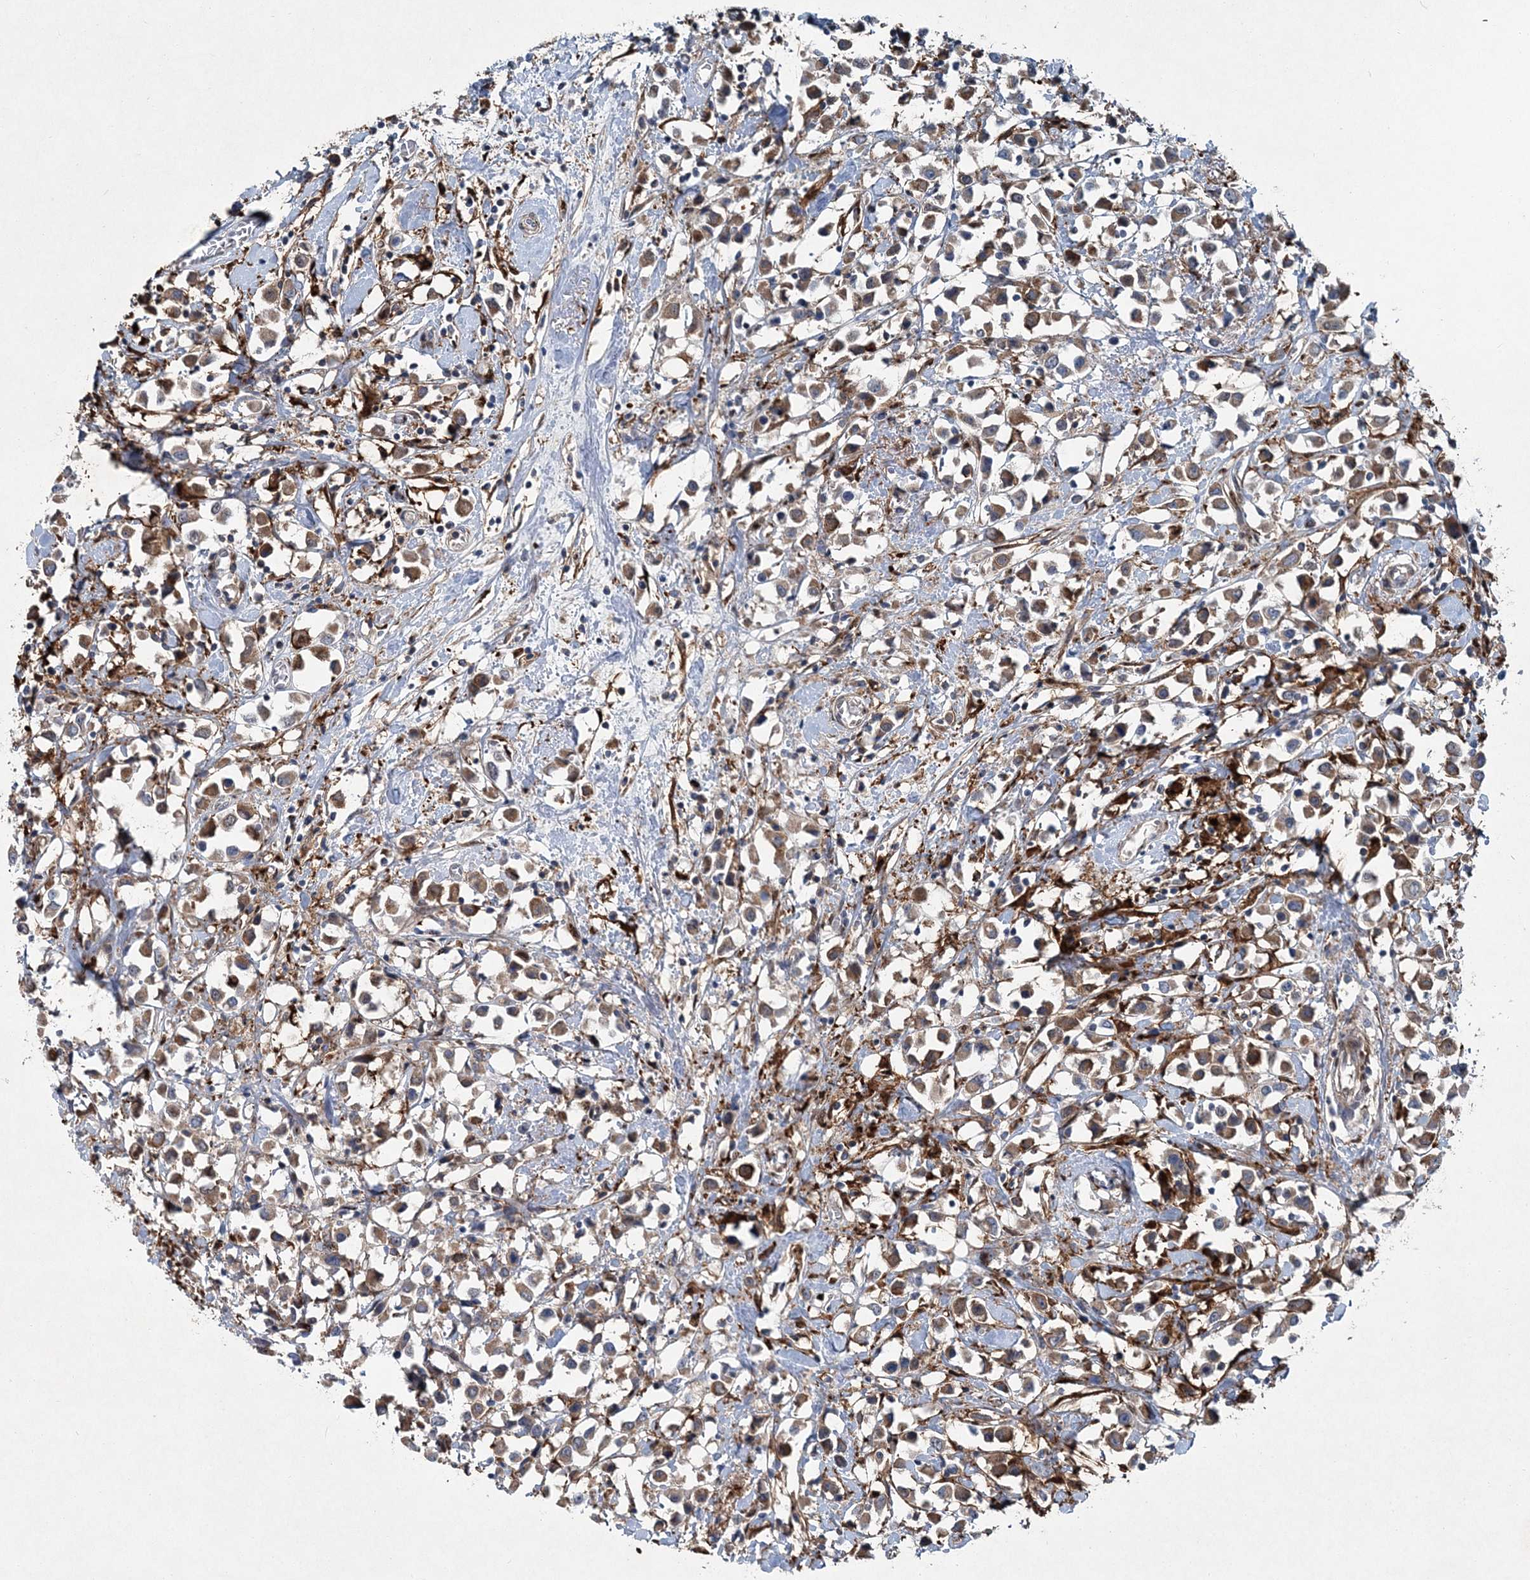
{"staining": {"intensity": "moderate", "quantity": ">75%", "location": "cytoplasmic/membranous"}, "tissue": "breast cancer", "cell_type": "Tumor cells", "image_type": "cancer", "snomed": [{"axis": "morphology", "description": "Duct carcinoma"}, {"axis": "topography", "description": "Breast"}], "caption": "Breast cancer (infiltrating ductal carcinoma) stained with immunohistochemistry (IHC) displays moderate cytoplasmic/membranous positivity in approximately >75% of tumor cells. The staining is performed using DAB brown chromogen to label protein expression. The nuclei are counter-stained blue using hematoxylin.", "gene": "SPOPL", "patient": {"sex": "female", "age": 61}}